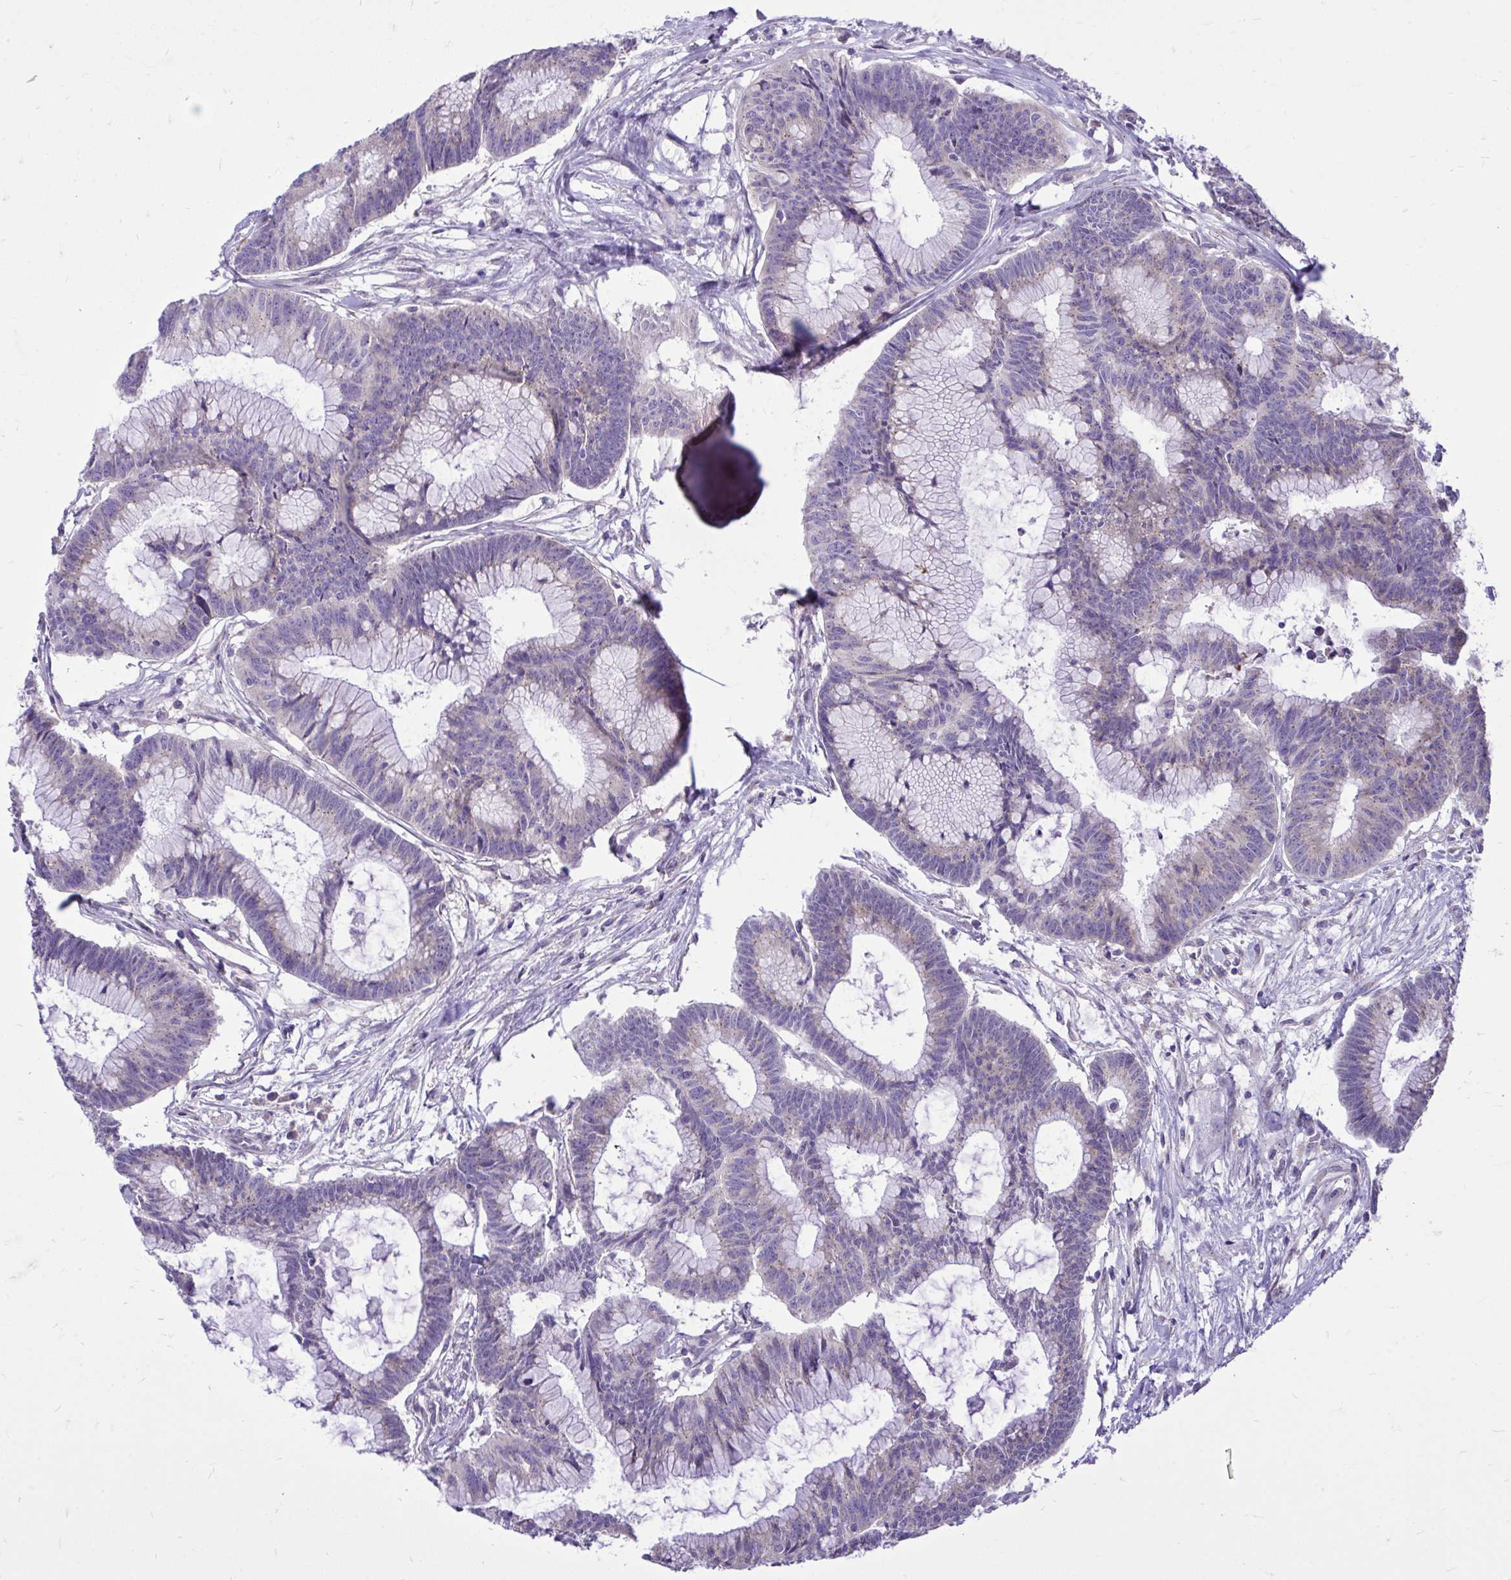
{"staining": {"intensity": "weak", "quantity": "<25%", "location": "cytoplasmic/membranous"}, "tissue": "colorectal cancer", "cell_type": "Tumor cells", "image_type": "cancer", "snomed": [{"axis": "morphology", "description": "Adenocarcinoma, NOS"}, {"axis": "topography", "description": "Colon"}], "caption": "DAB (3,3'-diaminobenzidine) immunohistochemical staining of colorectal adenocarcinoma shows no significant expression in tumor cells. Brightfield microscopy of immunohistochemistry stained with DAB (brown) and hematoxylin (blue), captured at high magnification.", "gene": "CEACAM18", "patient": {"sex": "female", "age": 78}}